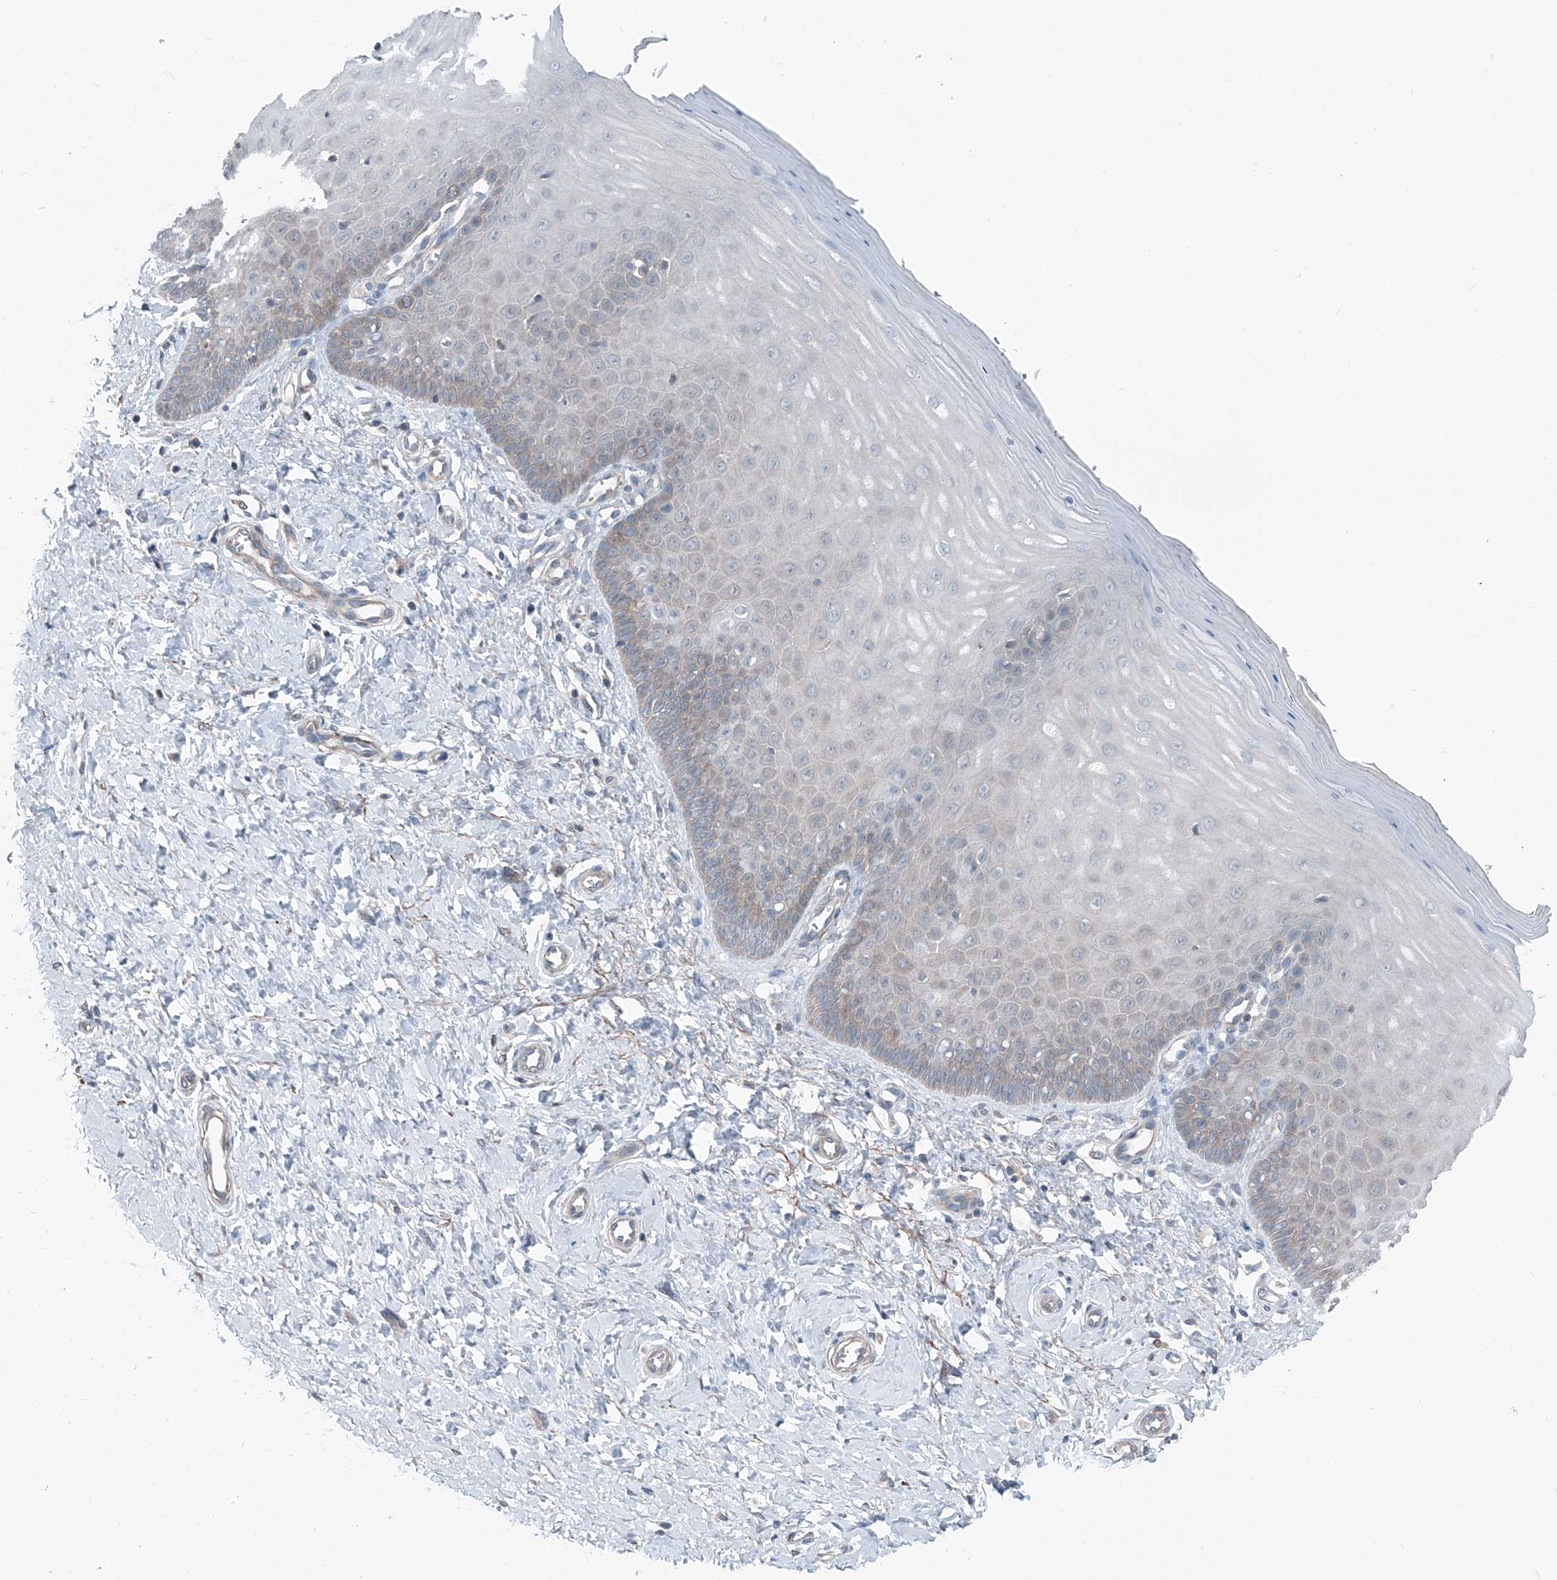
{"staining": {"intensity": "moderate", "quantity": "<25%", "location": "cytoplasmic/membranous"}, "tissue": "cervix", "cell_type": "Glandular cells", "image_type": "normal", "snomed": [{"axis": "morphology", "description": "Normal tissue, NOS"}, {"axis": "topography", "description": "Cervix"}], "caption": "Immunohistochemical staining of unremarkable human cervix reveals low levels of moderate cytoplasmic/membranous positivity in approximately <25% of glandular cells.", "gene": "HSPB11", "patient": {"sex": "female", "age": 55}}